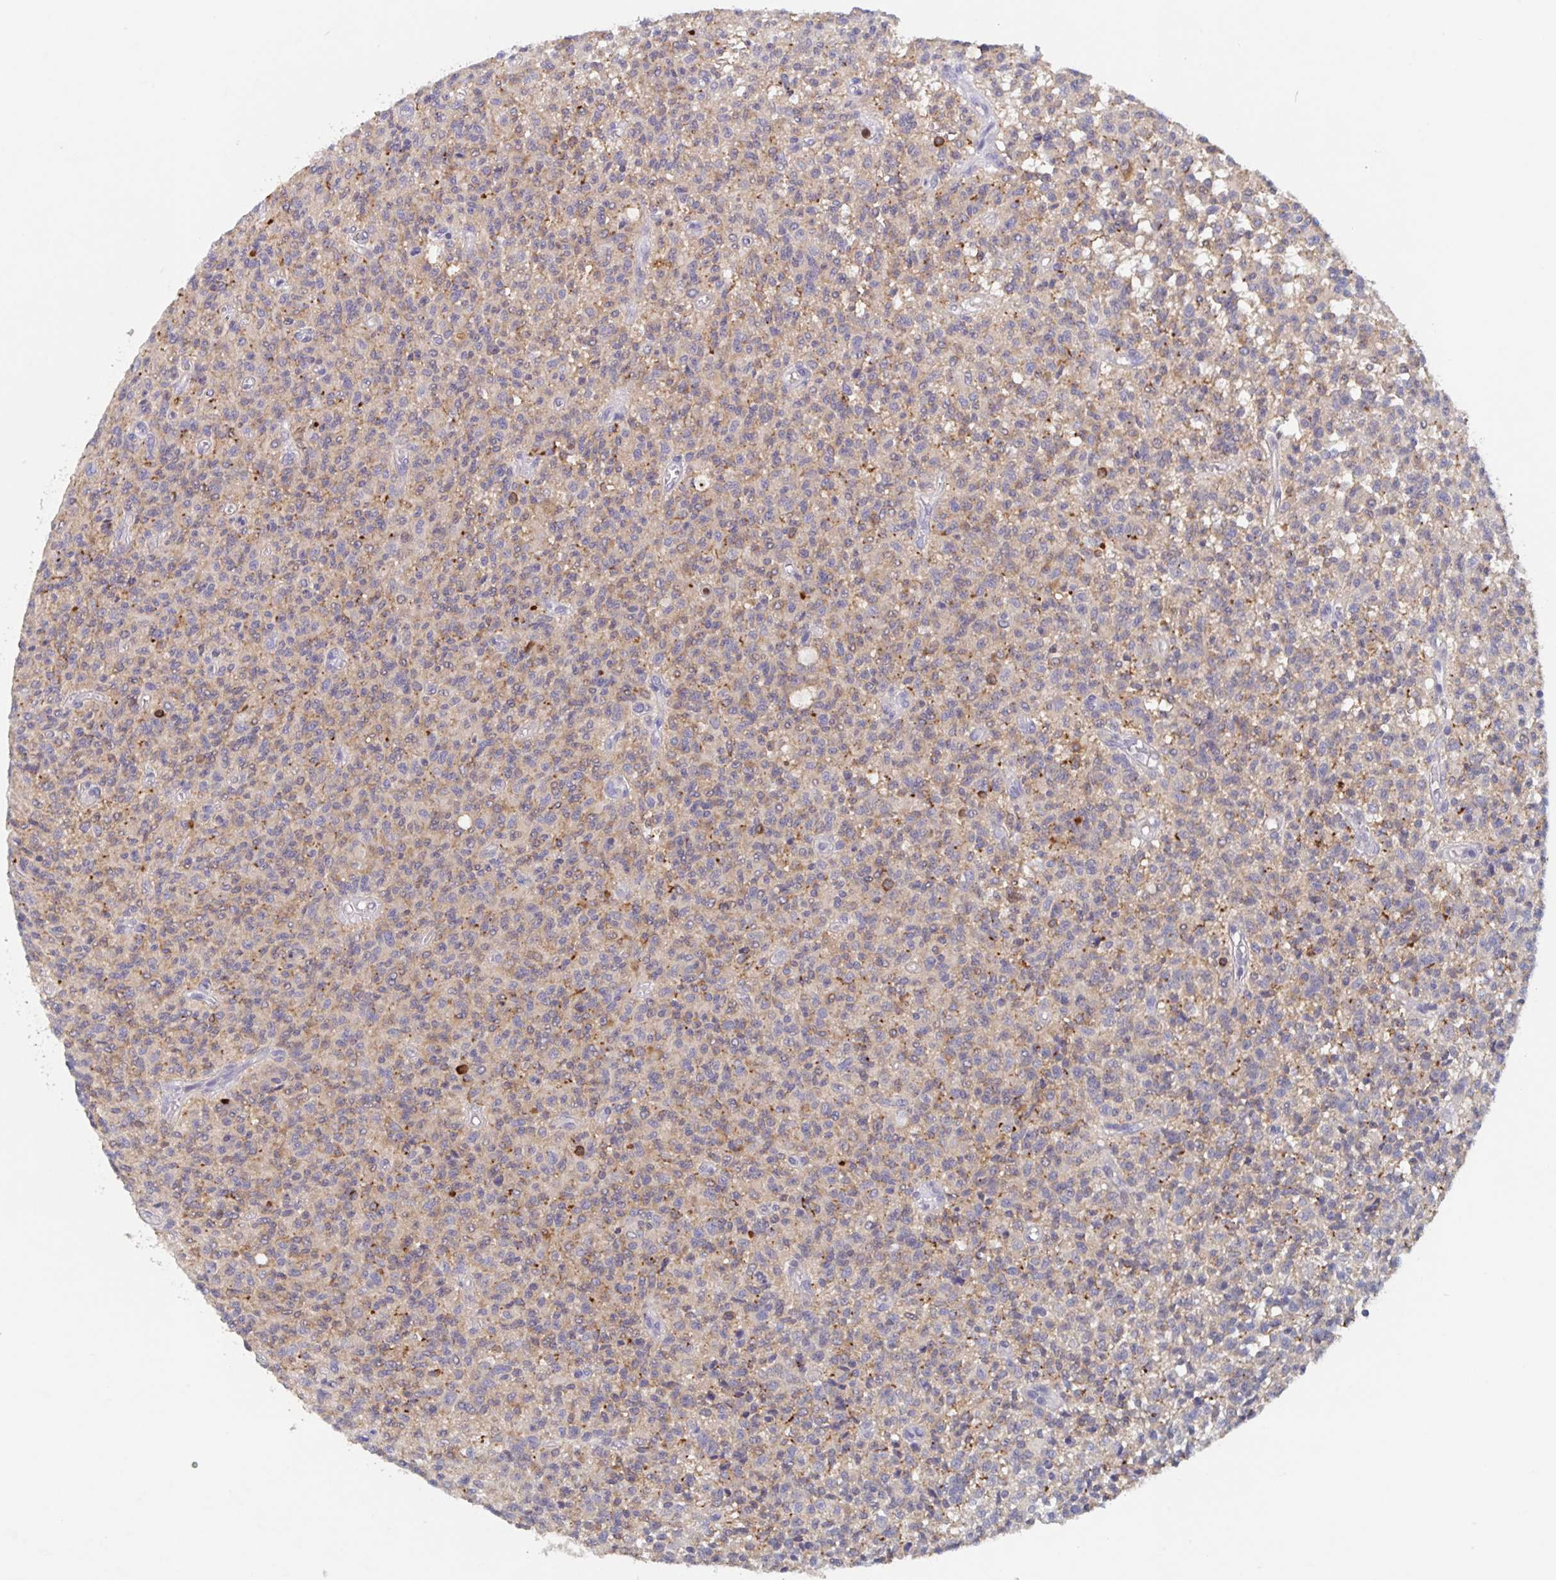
{"staining": {"intensity": "weak", "quantity": "<25%", "location": "cytoplasmic/membranous"}, "tissue": "glioma", "cell_type": "Tumor cells", "image_type": "cancer", "snomed": [{"axis": "morphology", "description": "Glioma, malignant, Low grade"}, {"axis": "topography", "description": "Brain"}], "caption": "Glioma stained for a protein using IHC reveals no staining tumor cells.", "gene": "CDC42BPG", "patient": {"sex": "male", "age": 64}}